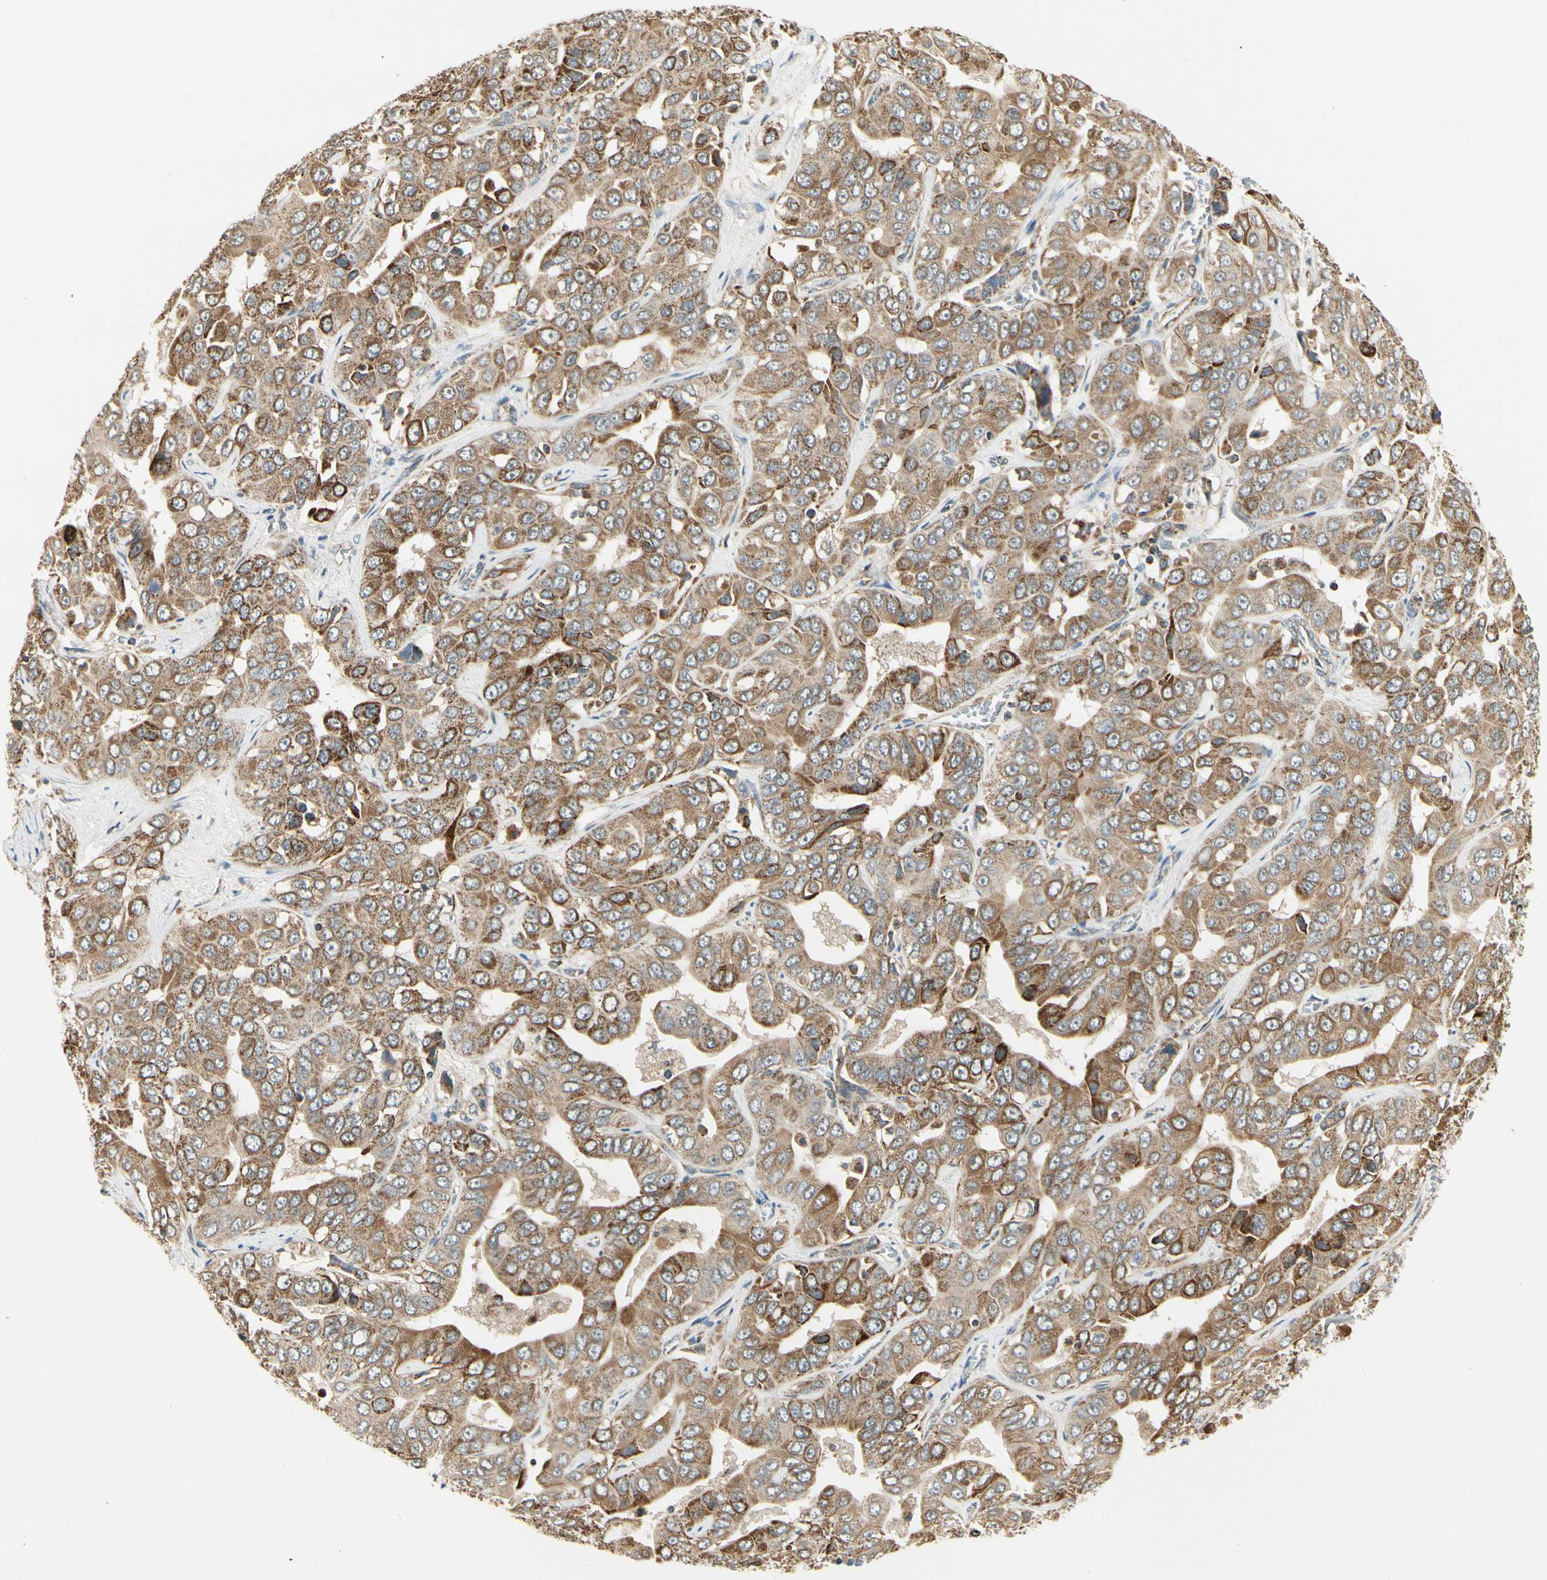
{"staining": {"intensity": "strong", "quantity": ">75%", "location": "cytoplasmic/membranous"}, "tissue": "liver cancer", "cell_type": "Tumor cells", "image_type": "cancer", "snomed": [{"axis": "morphology", "description": "Cholangiocarcinoma"}, {"axis": "topography", "description": "Liver"}], "caption": "The image exhibits staining of cholangiocarcinoma (liver), revealing strong cytoplasmic/membranous protein positivity (brown color) within tumor cells.", "gene": "EPHB3", "patient": {"sex": "female", "age": 52}}